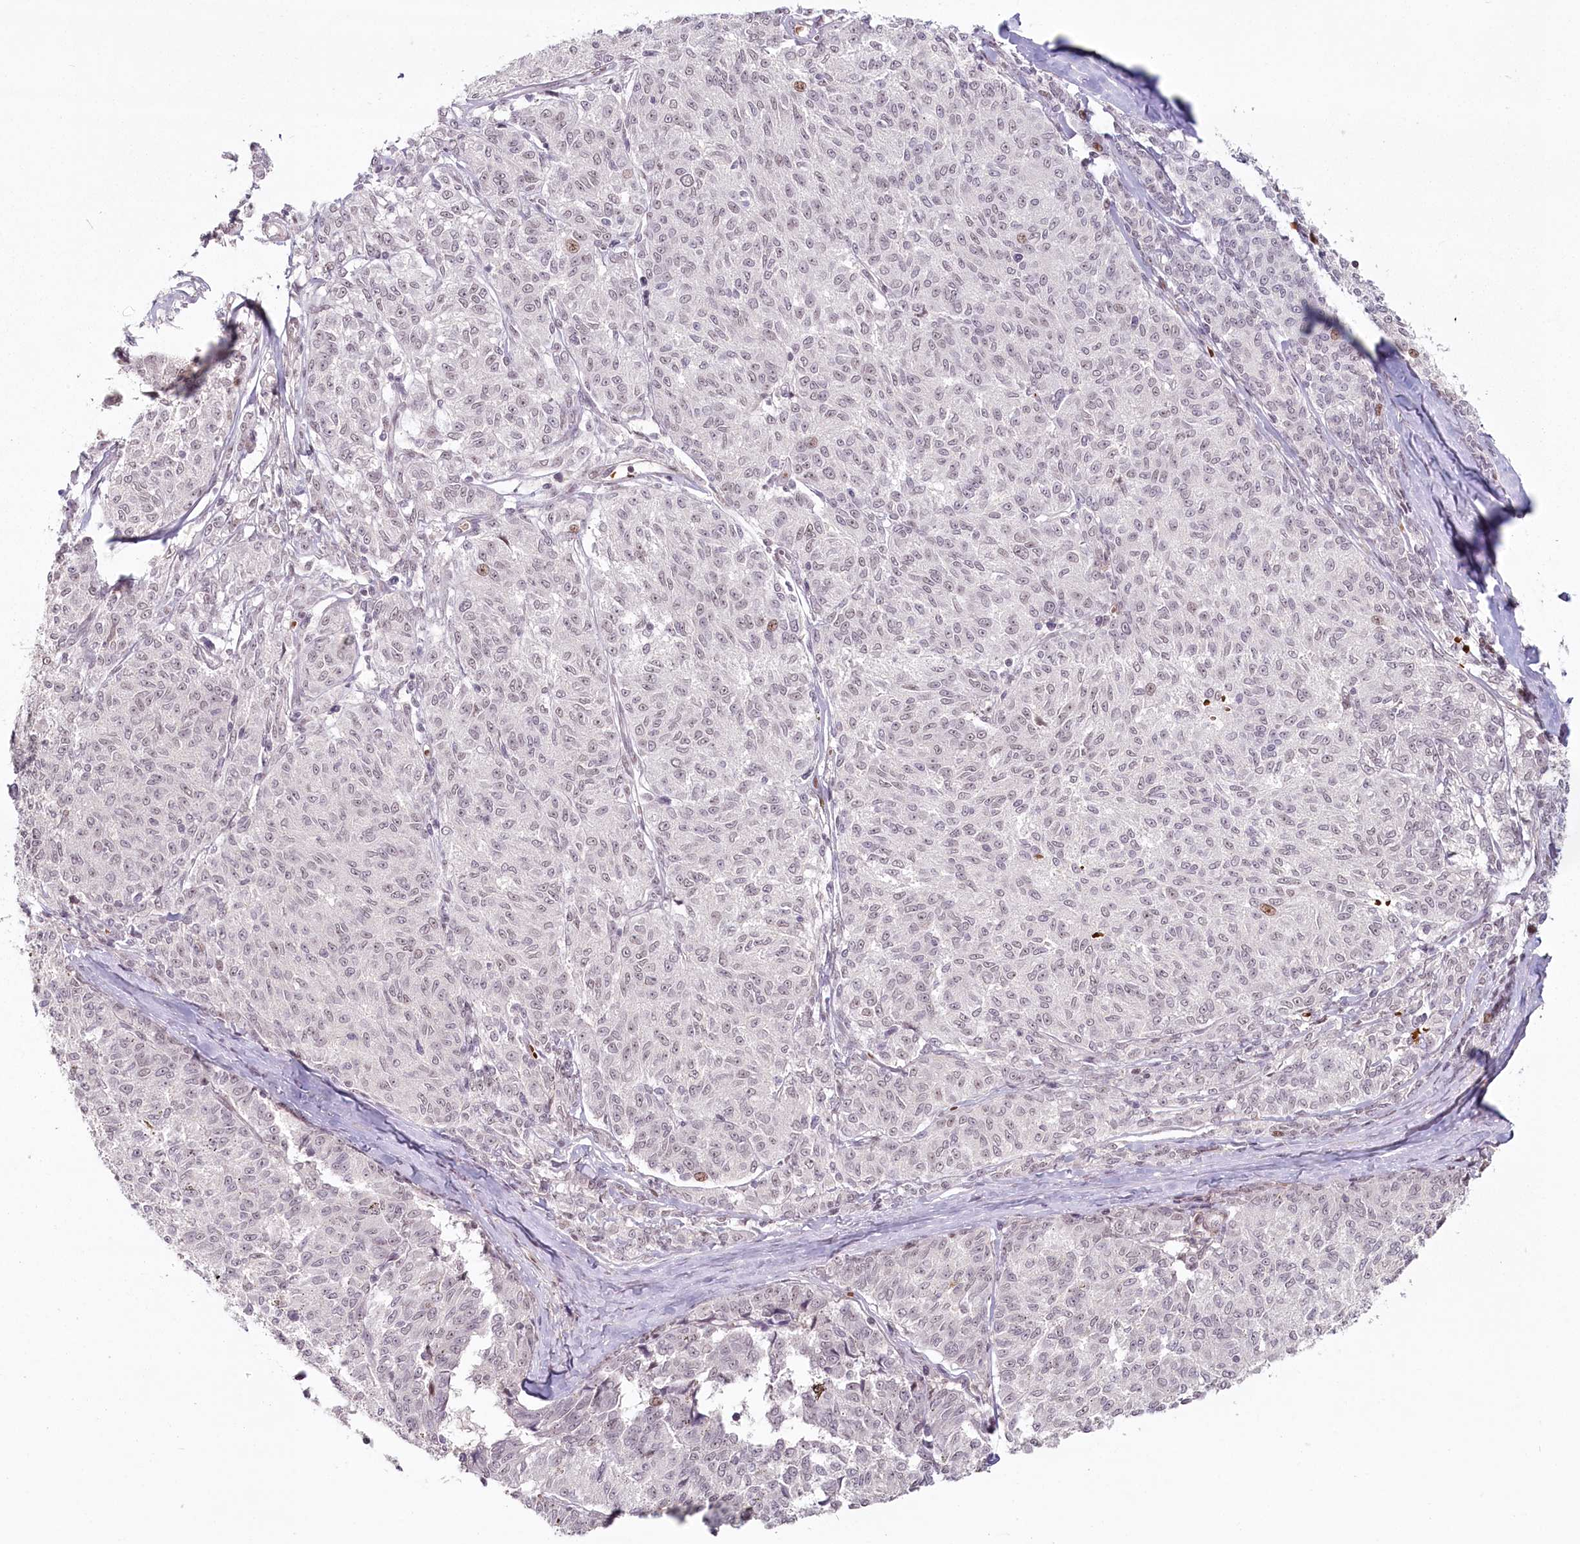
{"staining": {"intensity": "negative", "quantity": "none", "location": "none"}, "tissue": "melanoma", "cell_type": "Tumor cells", "image_type": "cancer", "snomed": [{"axis": "morphology", "description": "Malignant melanoma, NOS"}, {"axis": "topography", "description": "Skin"}], "caption": "Immunohistochemical staining of human malignant melanoma exhibits no significant staining in tumor cells.", "gene": "FAM204A", "patient": {"sex": "female", "age": 72}}